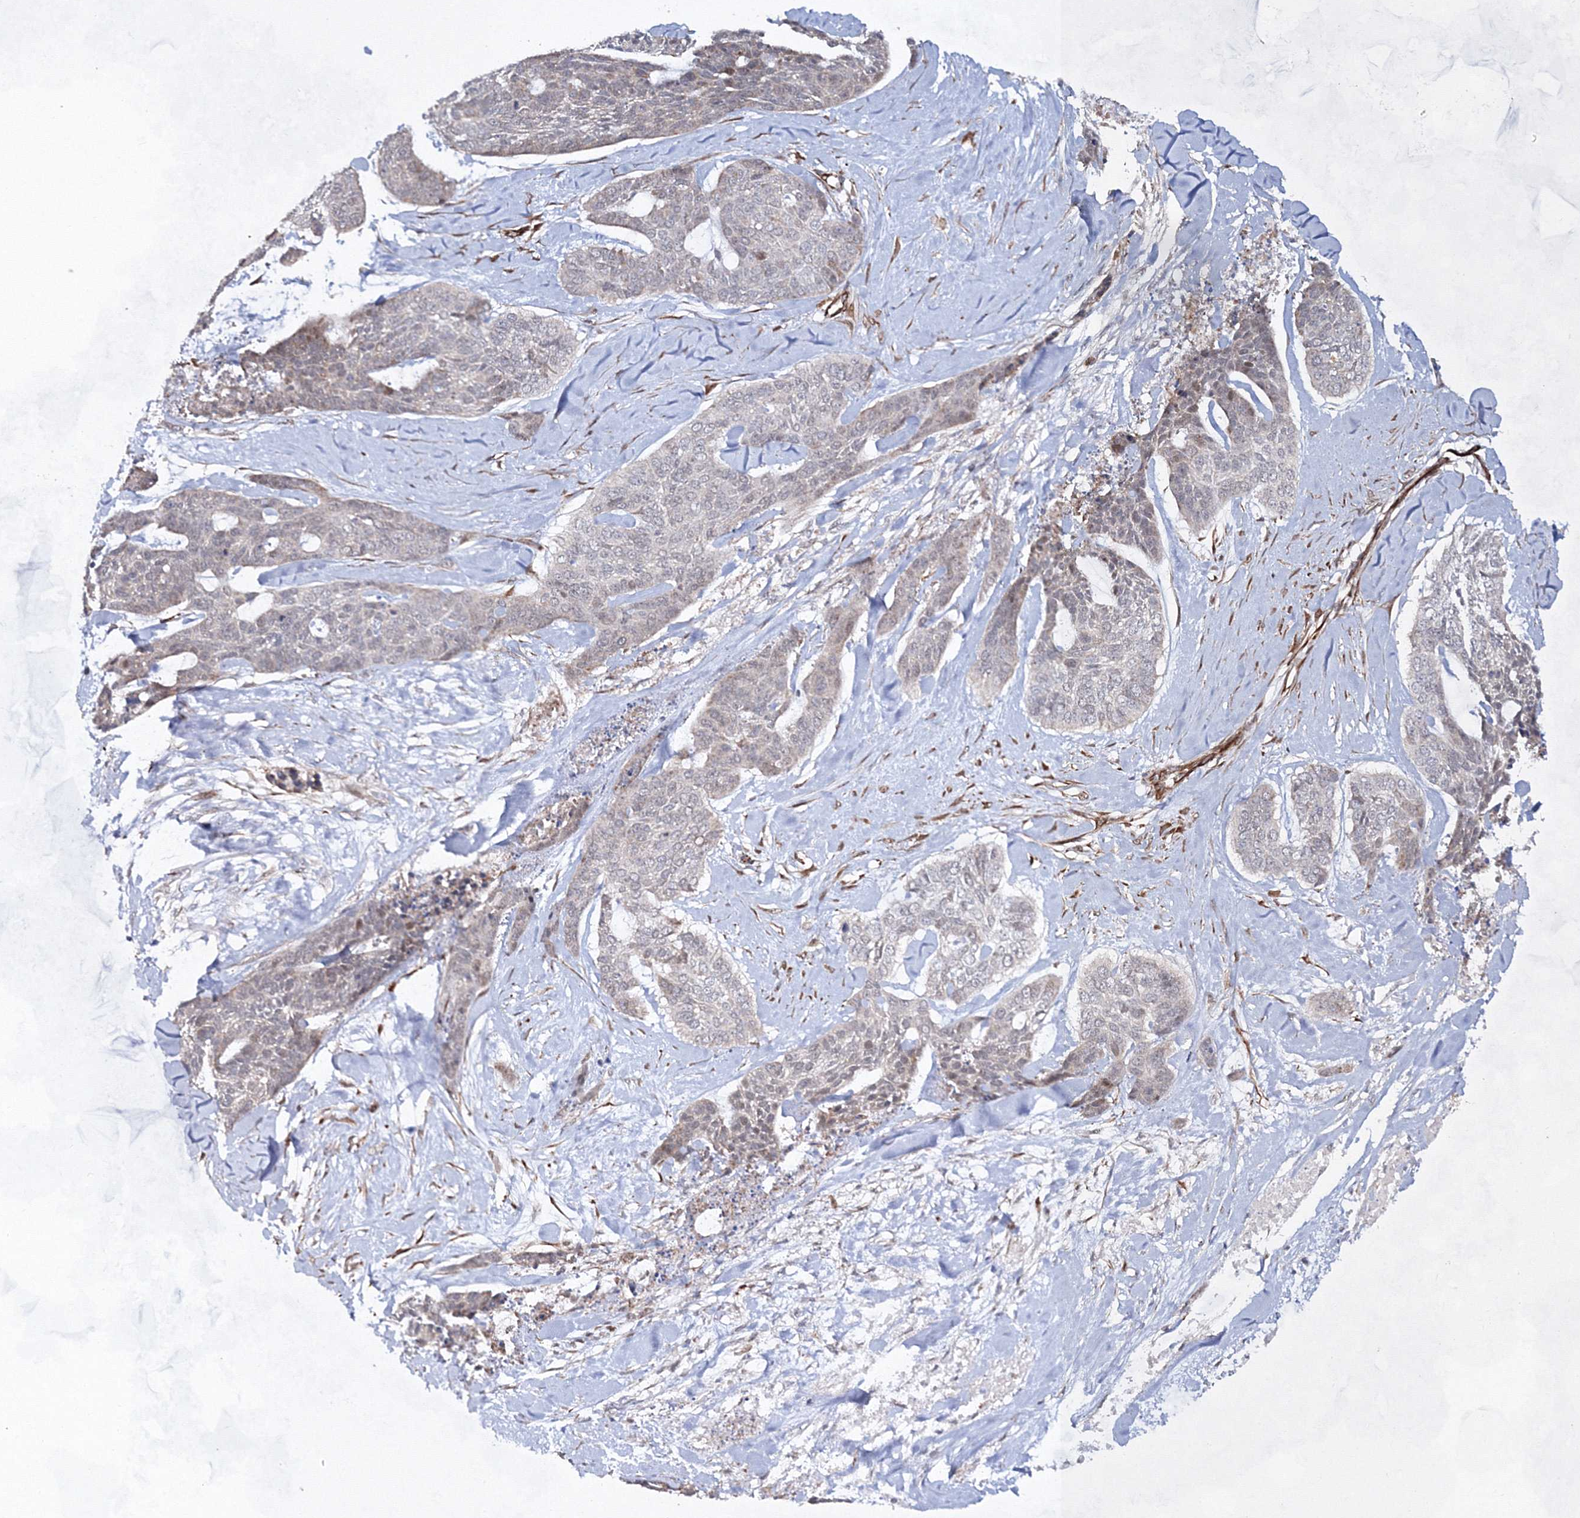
{"staining": {"intensity": "negative", "quantity": "none", "location": "none"}, "tissue": "skin cancer", "cell_type": "Tumor cells", "image_type": "cancer", "snomed": [{"axis": "morphology", "description": "Basal cell carcinoma"}, {"axis": "topography", "description": "Skin"}], "caption": "The IHC histopathology image has no significant staining in tumor cells of skin basal cell carcinoma tissue.", "gene": "SNIP1", "patient": {"sex": "female", "age": 64}}